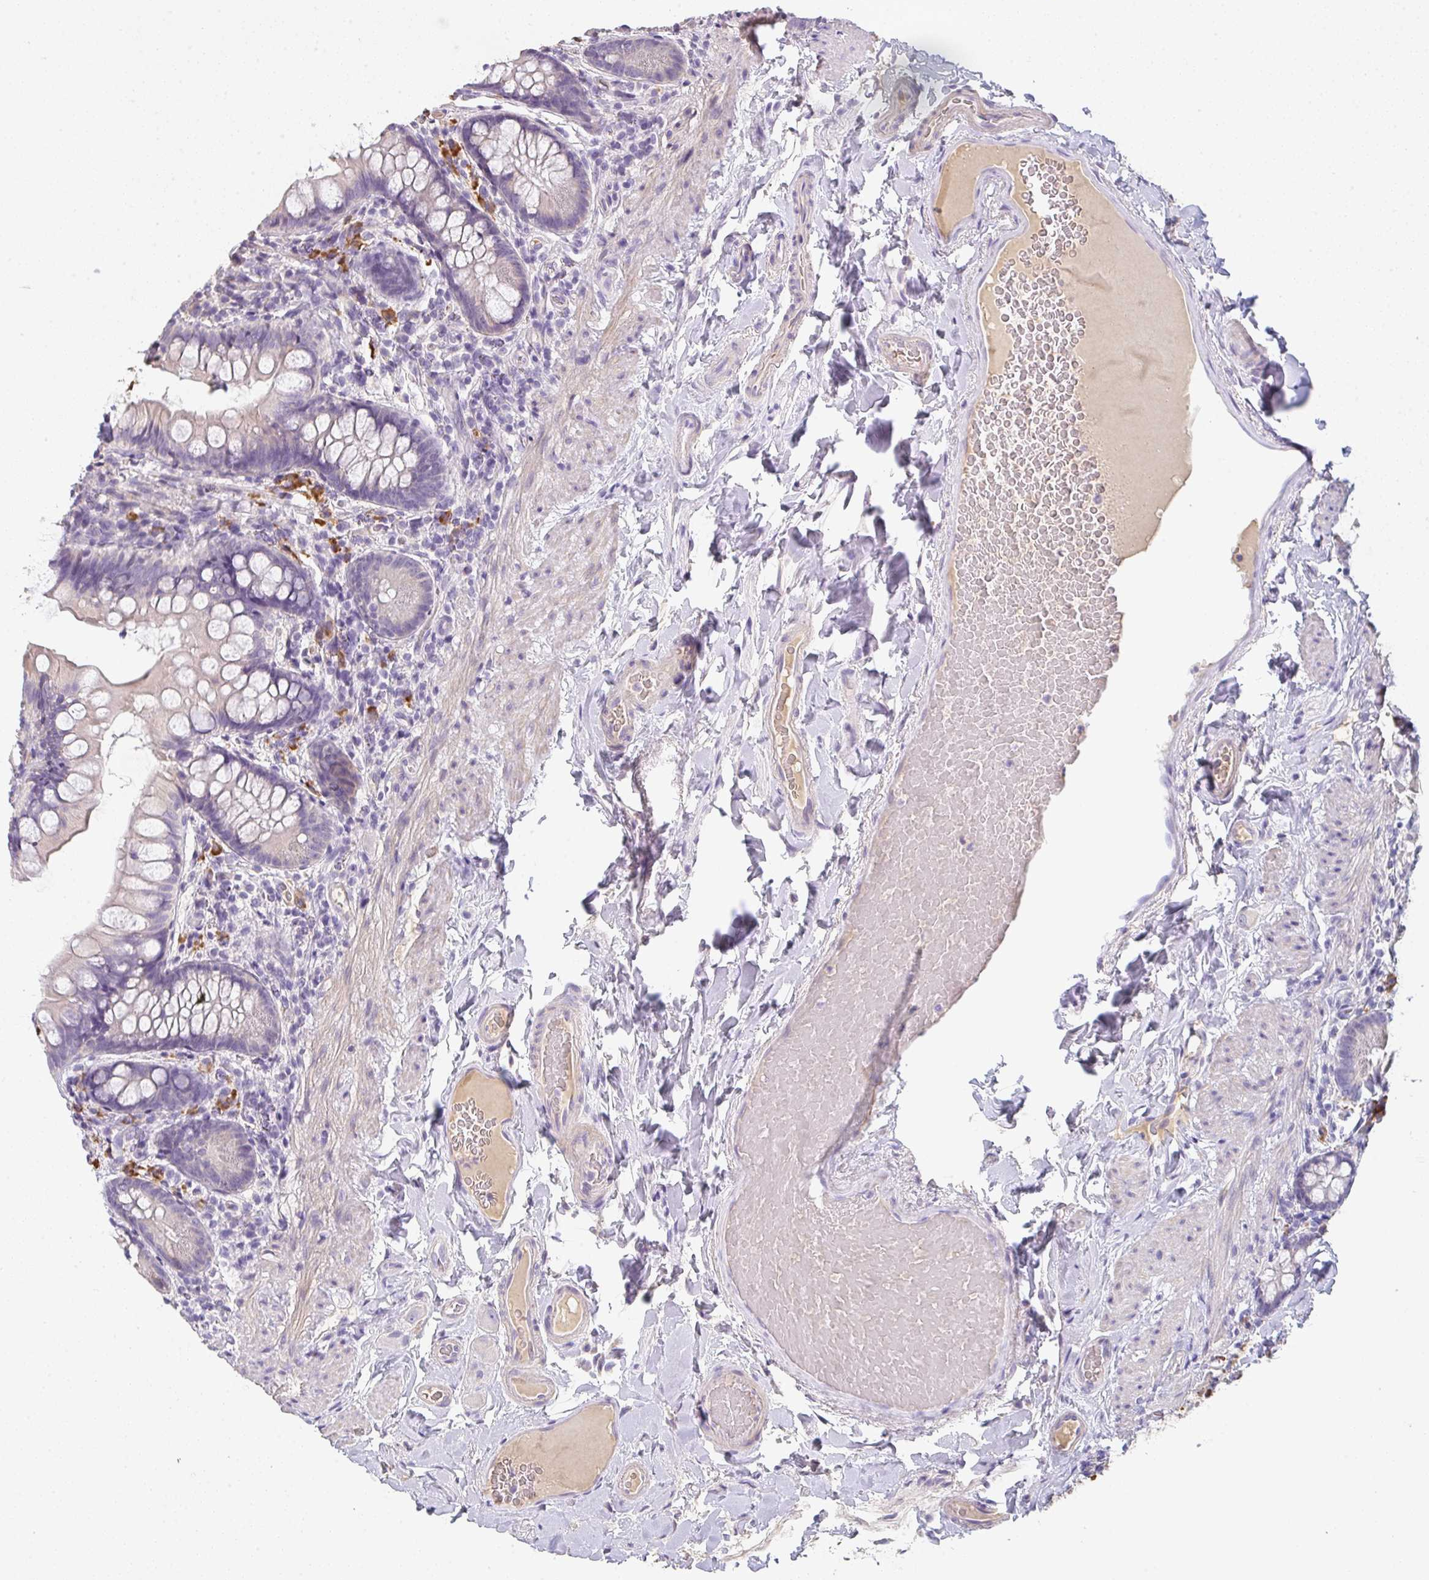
{"staining": {"intensity": "negative", "quantity": "none", "location": "none"}, "tissue": "small intestine", "cell_type": "Glandular cells", "image_type": "normal", "snomed": [{"axis": "morphology", "description": "Normal tissue, NOS"}, {"axis": "topography", "description": "Small intestine"}], "caption": "The immunohistochemistry (IHC) image has no significant expression in glandular cells of small intestine. (Immunohistochemistry, brightfield microscopy, high magnification).", "gene": "ZNF215", "patient": {"sex": "male", "age": 70}}